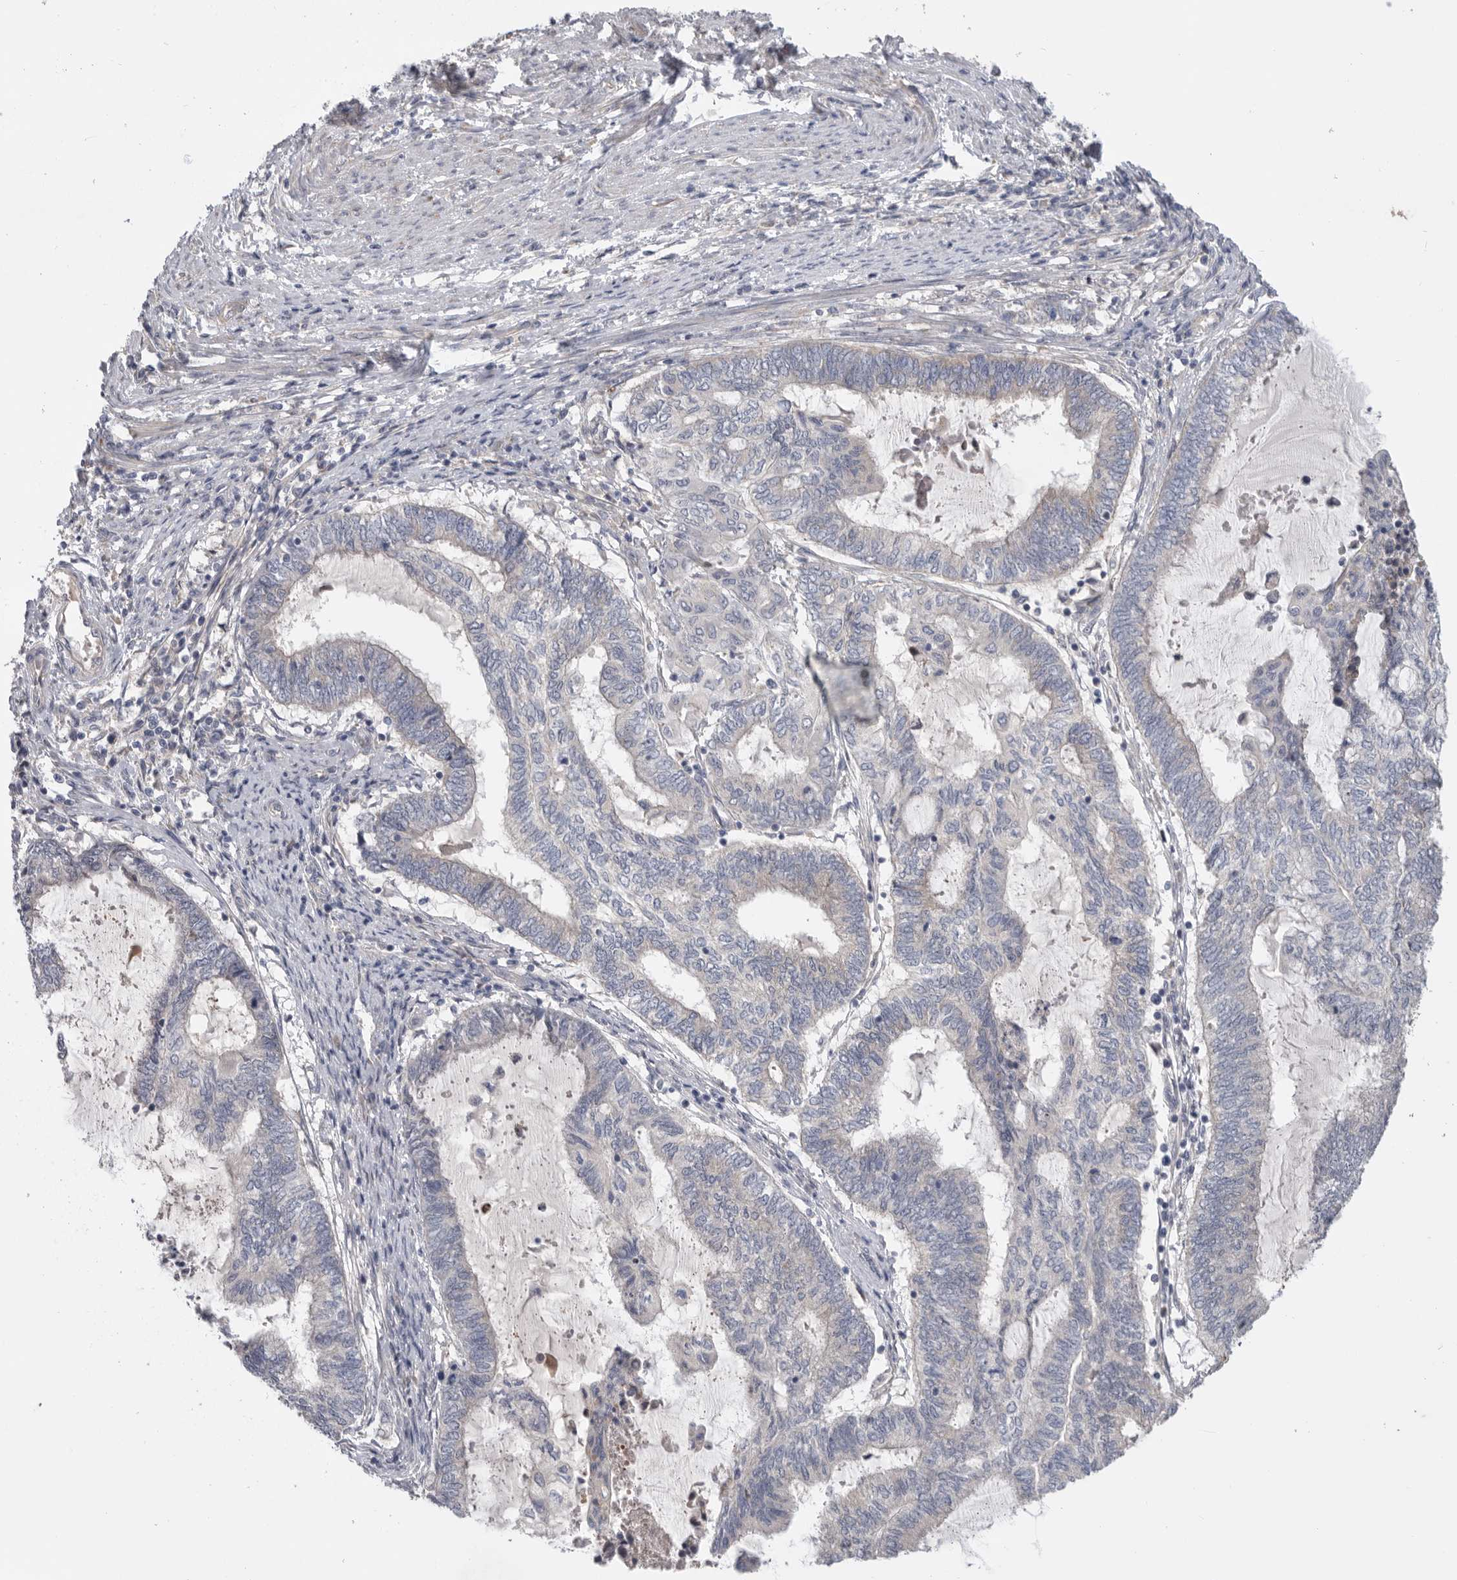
{"staining": {"intensity": "negative", "quantity": "none", "location": "none"}, "tissue": "endometrial cancer", "cell_type": "Tumor cells", "image_type": "cancer", "snomed": [{"axis": "morphology", "description": "Adenocarcinoma, NOS"}, {"axis": "topography", "description": "Uterus"}, {"axis": "topography", "description": "Endometrium"}], "caption": "Endometrial adenocarcinoma was stained to show a protein in brown. There is no significant positivity in tumor cells.", "gene": "MTFR1L", "patient": {"sex": "female", "age": 70}}